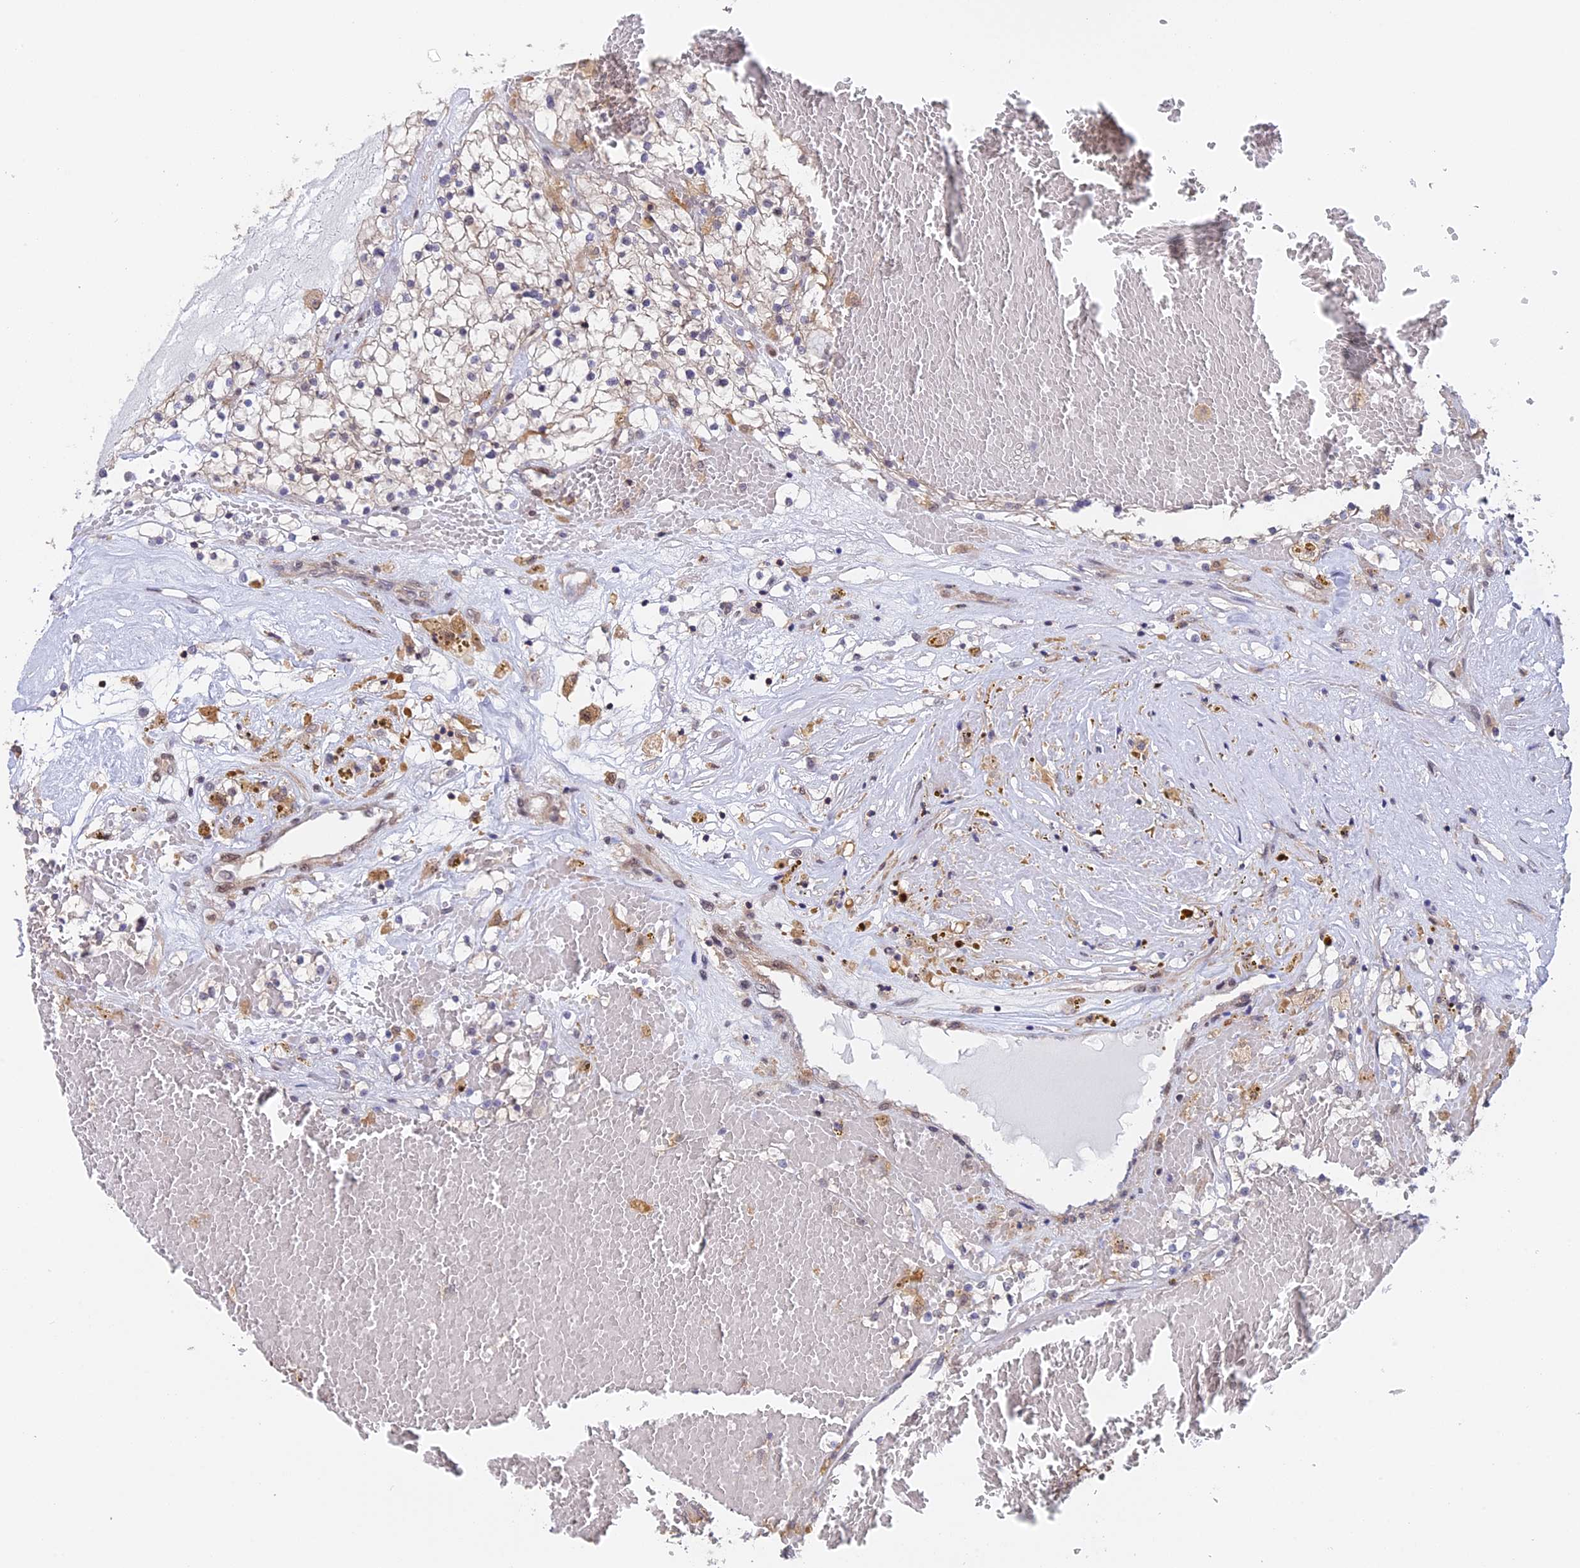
{"staining": {"intensity": "negative", "quantity": "none", "location": "none"}, "tissue": "renal cancer", "cell_type": "Tumor cells", "image_type": "cancer", "snomed": [{"axis": "morphology", "description": "Normal tissue, NOS"}, {"axis": "morphology", "description": "Adenocarcinoma, NOS"}, {"axis": "topography", "description": "Kidney"}], "caption": "Immunohistochemistry (IHC) of renal cancer (adenocarcinoma) demonstrates no positivity in tumor cells.", "gene": "STUB1", "patient": {"sex": "male", "age": 68}}